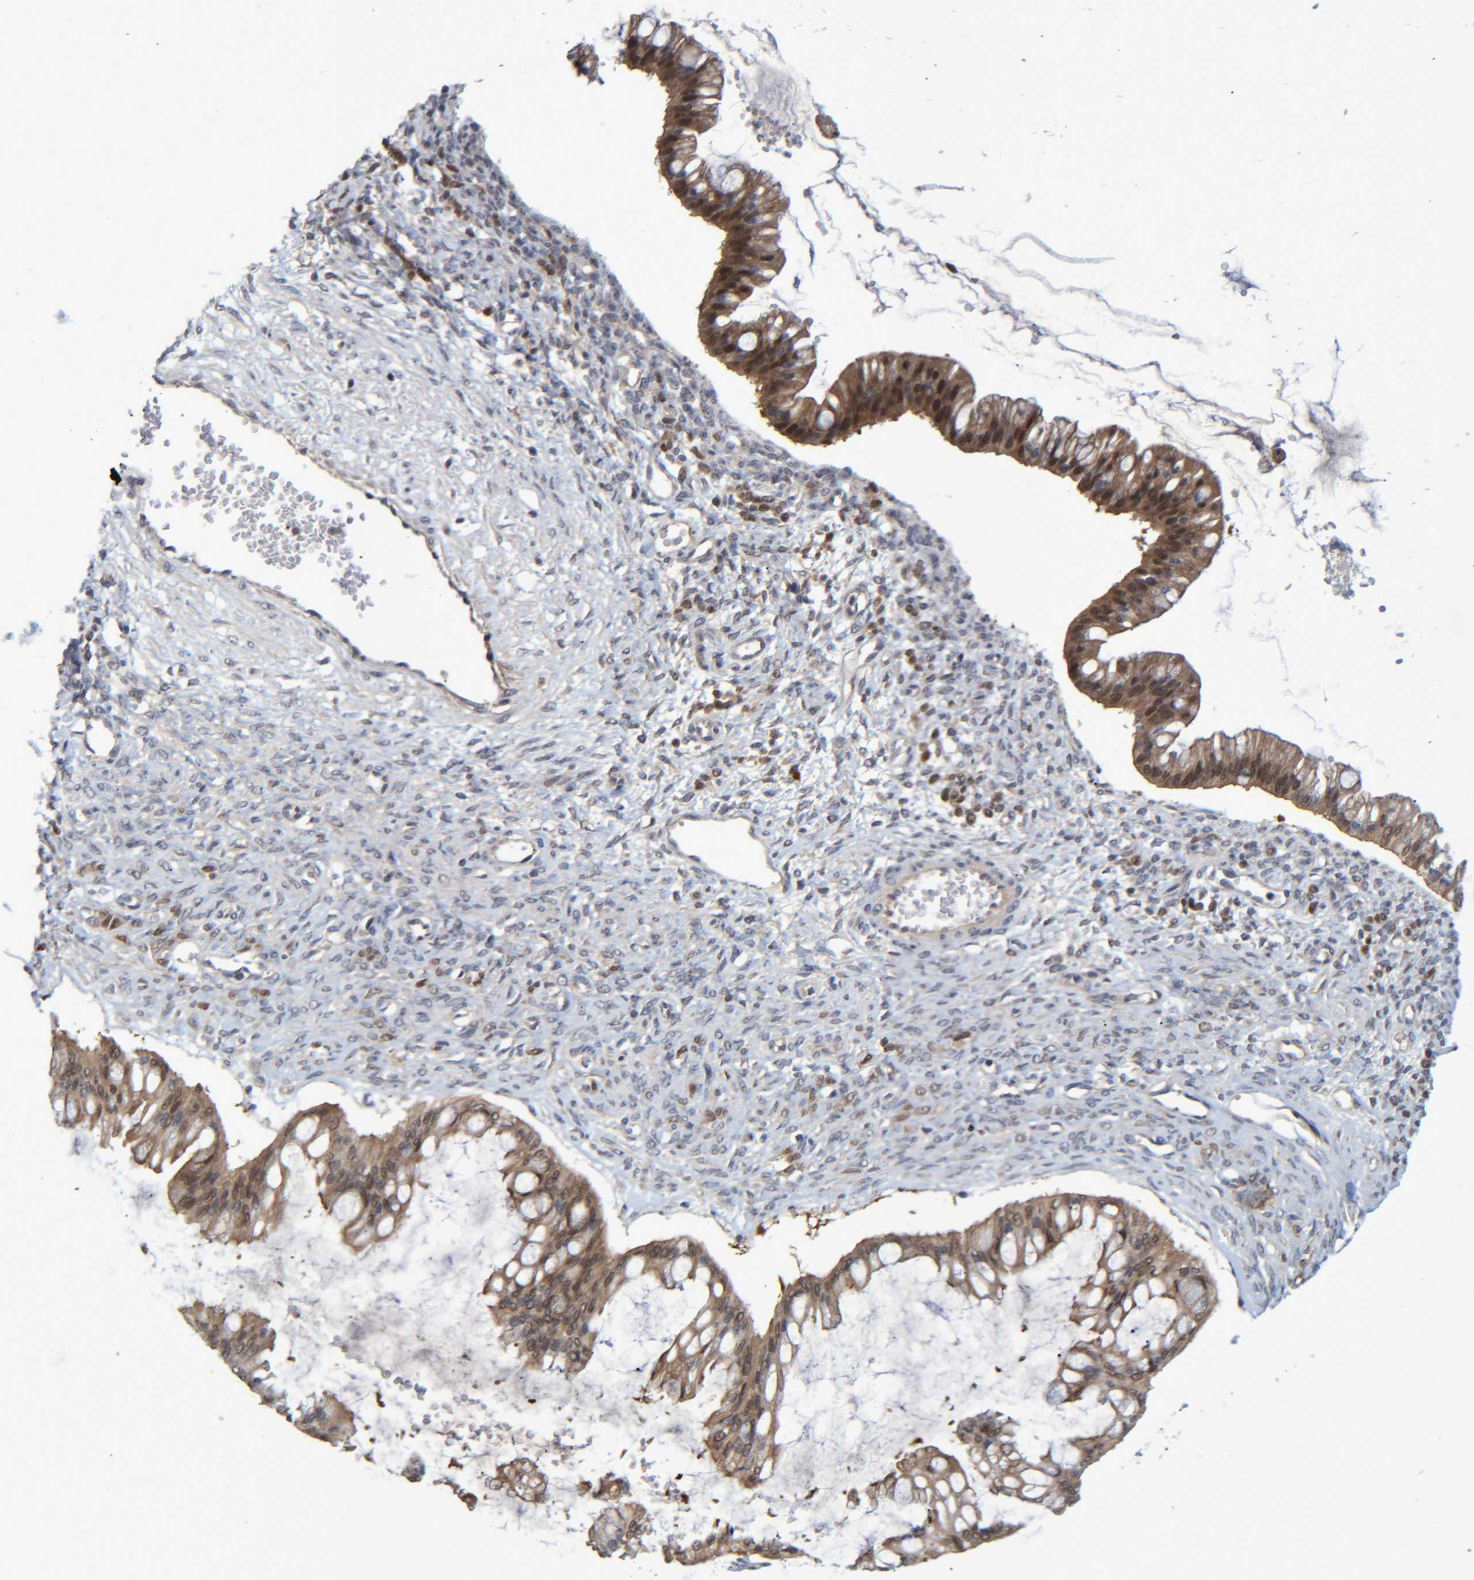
{"staining": {"intensity": "moderate", "quantity": ">75%", "location": "cytoplasmic/membranous,nuclear"}, "tissue": "ovarian cancer", "cell_type": "Tumor cells", "image_type": "cancer", "snomed": [{"axis": "morphology", "description": "Cystadenocarcinoma, mucinous, NOS"}, {"axis": "topography", "description": "Ovary"}], "caption": "A histopathology image showing moderate cytoplasmic/membranous and nuclear positivity in about >75% of tumor cells in ovarian cancer, as visualized by brown immunohistochemical staining.", "gene": "PCYT2", "patient": {"sex": "female", "age": 73}}